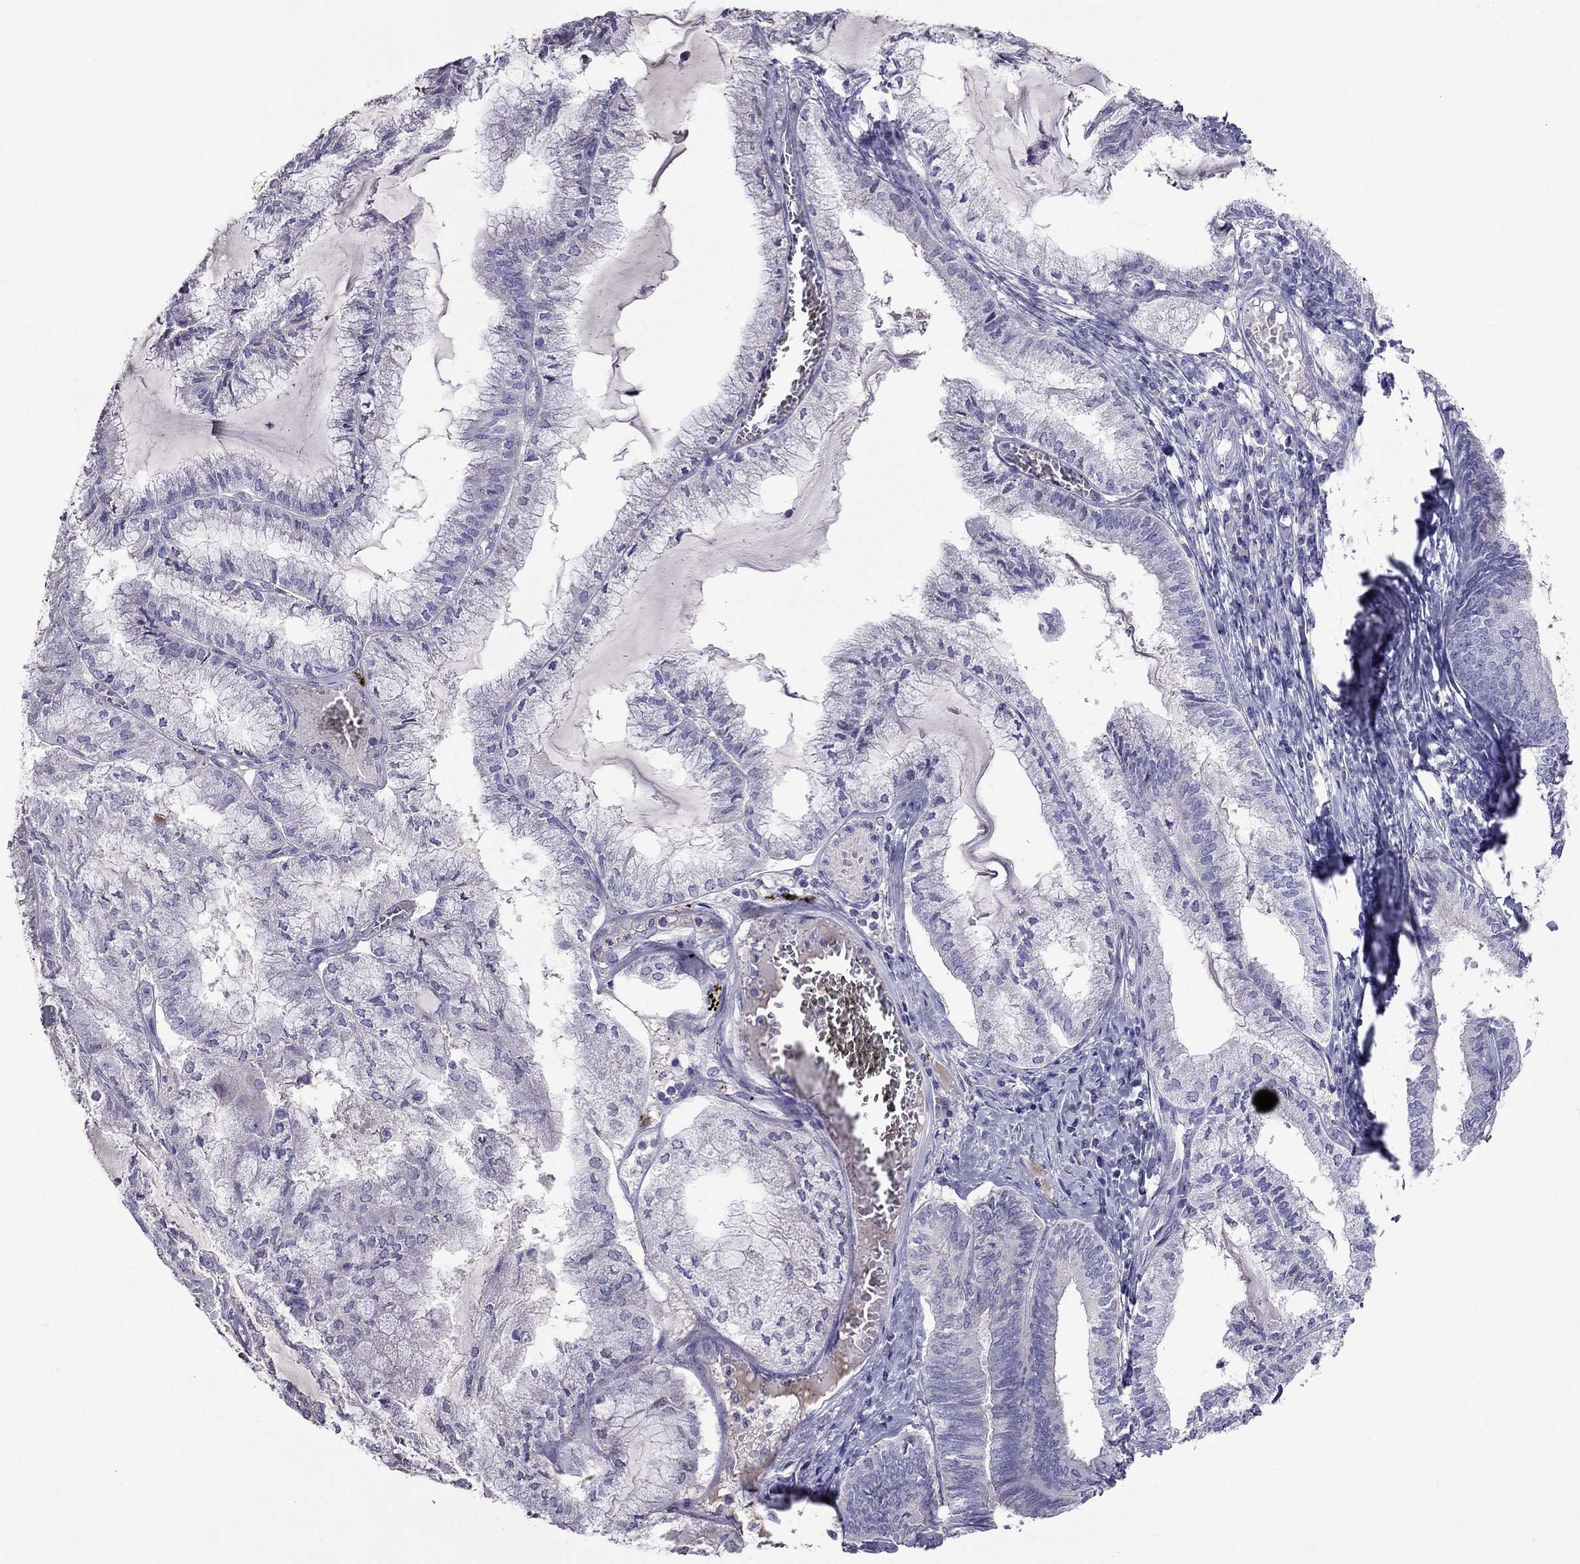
{"staining": {"intensity": "negative", "quantity": "none", "location": "none"}, "tissue": "endometrial cancer", "cell_type": "Tumor cells", "image_type": "cancer", "snomed": [{"axis": "morphology", "description": "Carcinoma, NOS"}, {"axis": "topography", "description": "Endometrium"}], "caption": "Histopathology image shows no protein positivity in tumor cells of endometrial carcinoma tissue.", "gene": "TBC1D21", "patient": {"sex": "female", "age": 62}}